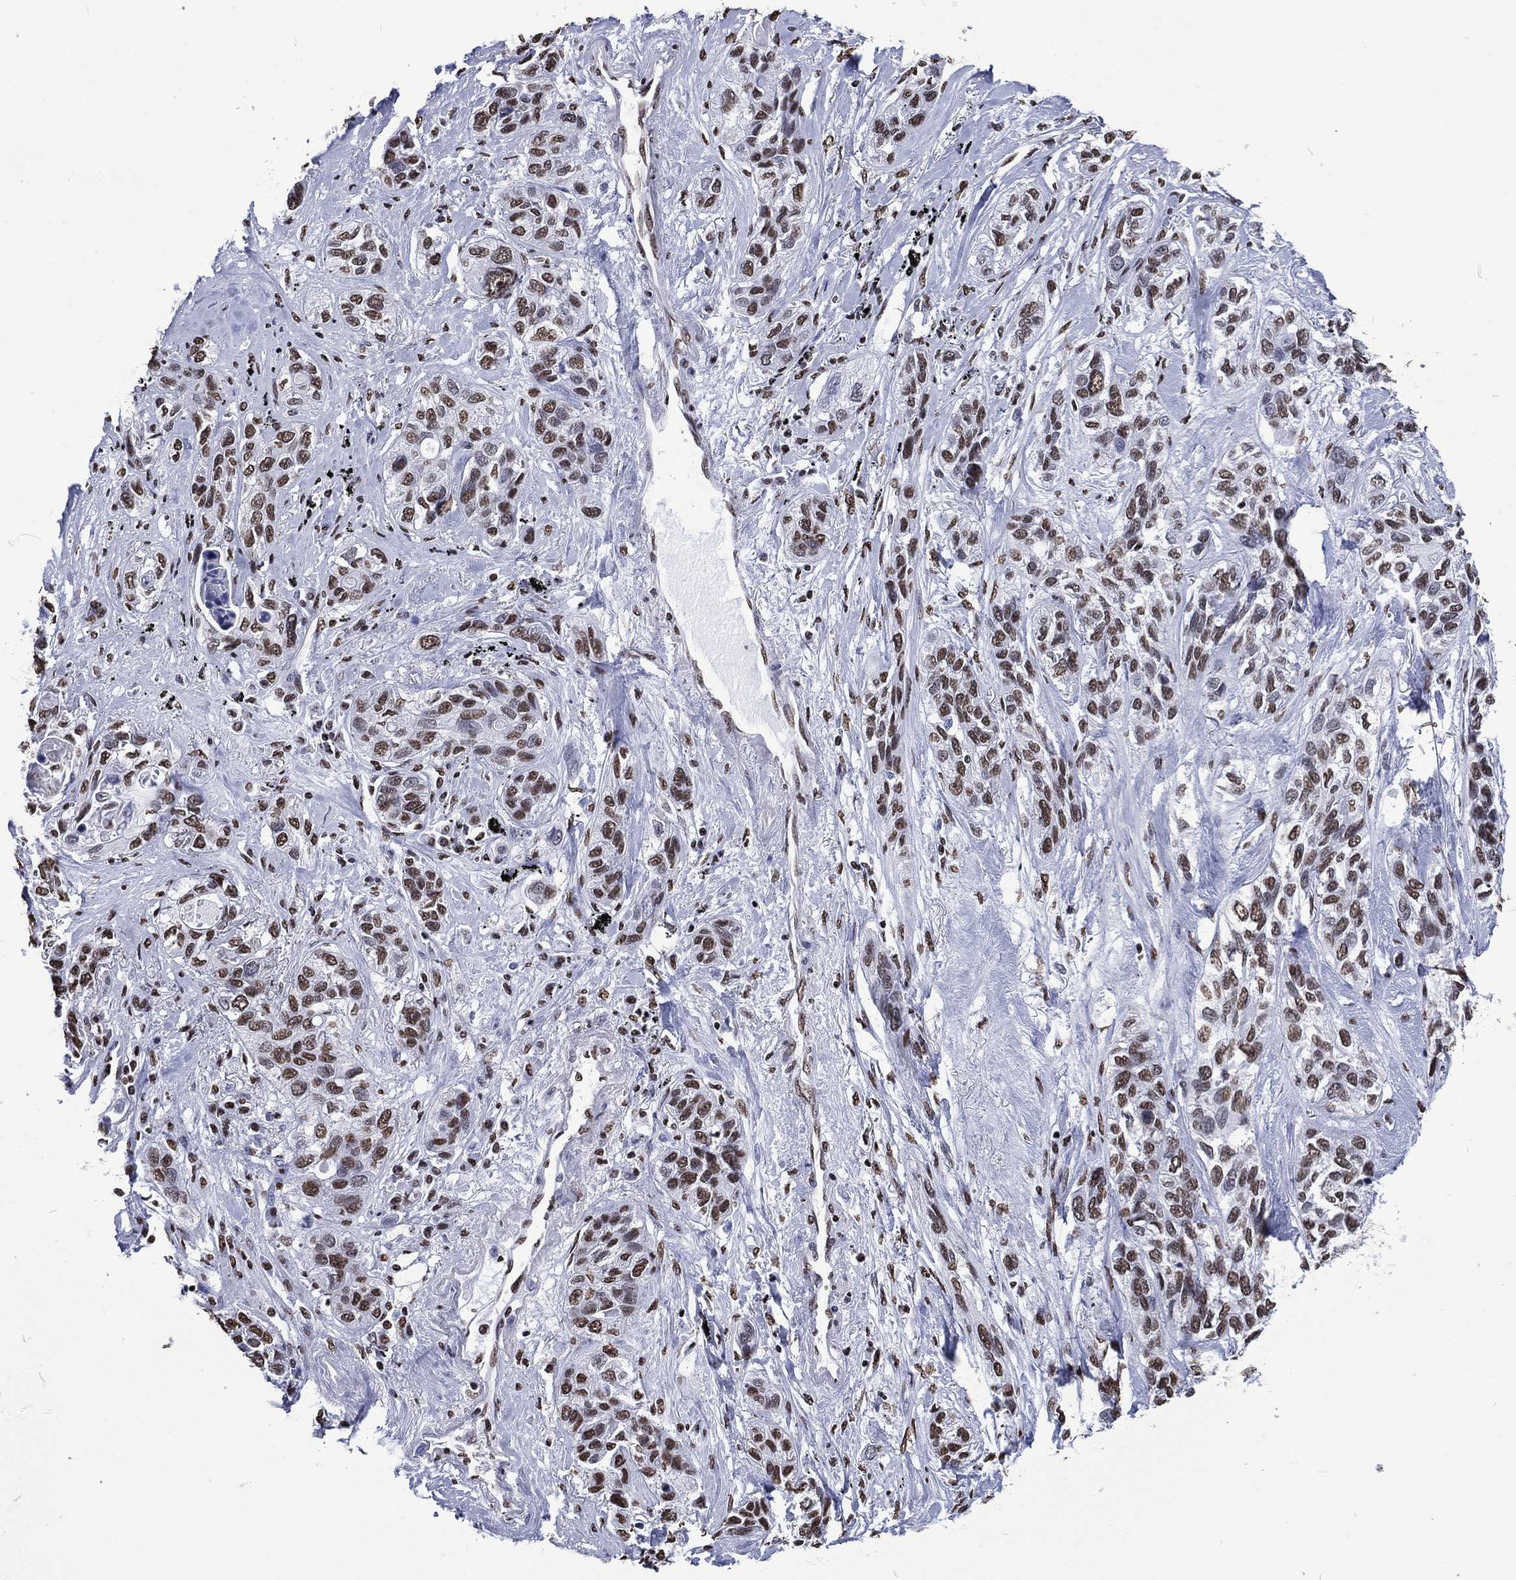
{"staining": {"intensity": "moderate", "quantity": ">75%", "location": "nuclear"}, "tissue": "lung cancer", "cell_type": "Tumor cells", "image_type": "cancer", "snomed": [{"axis": "morphology", "description": "Squamous cell carcinoma, NOS"}, {"axis": "topography", "description": "Lung"}], "caption": "A photomicrograph of lung cancer (squamous cell carcinoma) stained for a protein reveals moderate nuclear brown staining in tumor cells.", "gene": "RETREG2", "patient": {"sex": "female", "age": 70}}